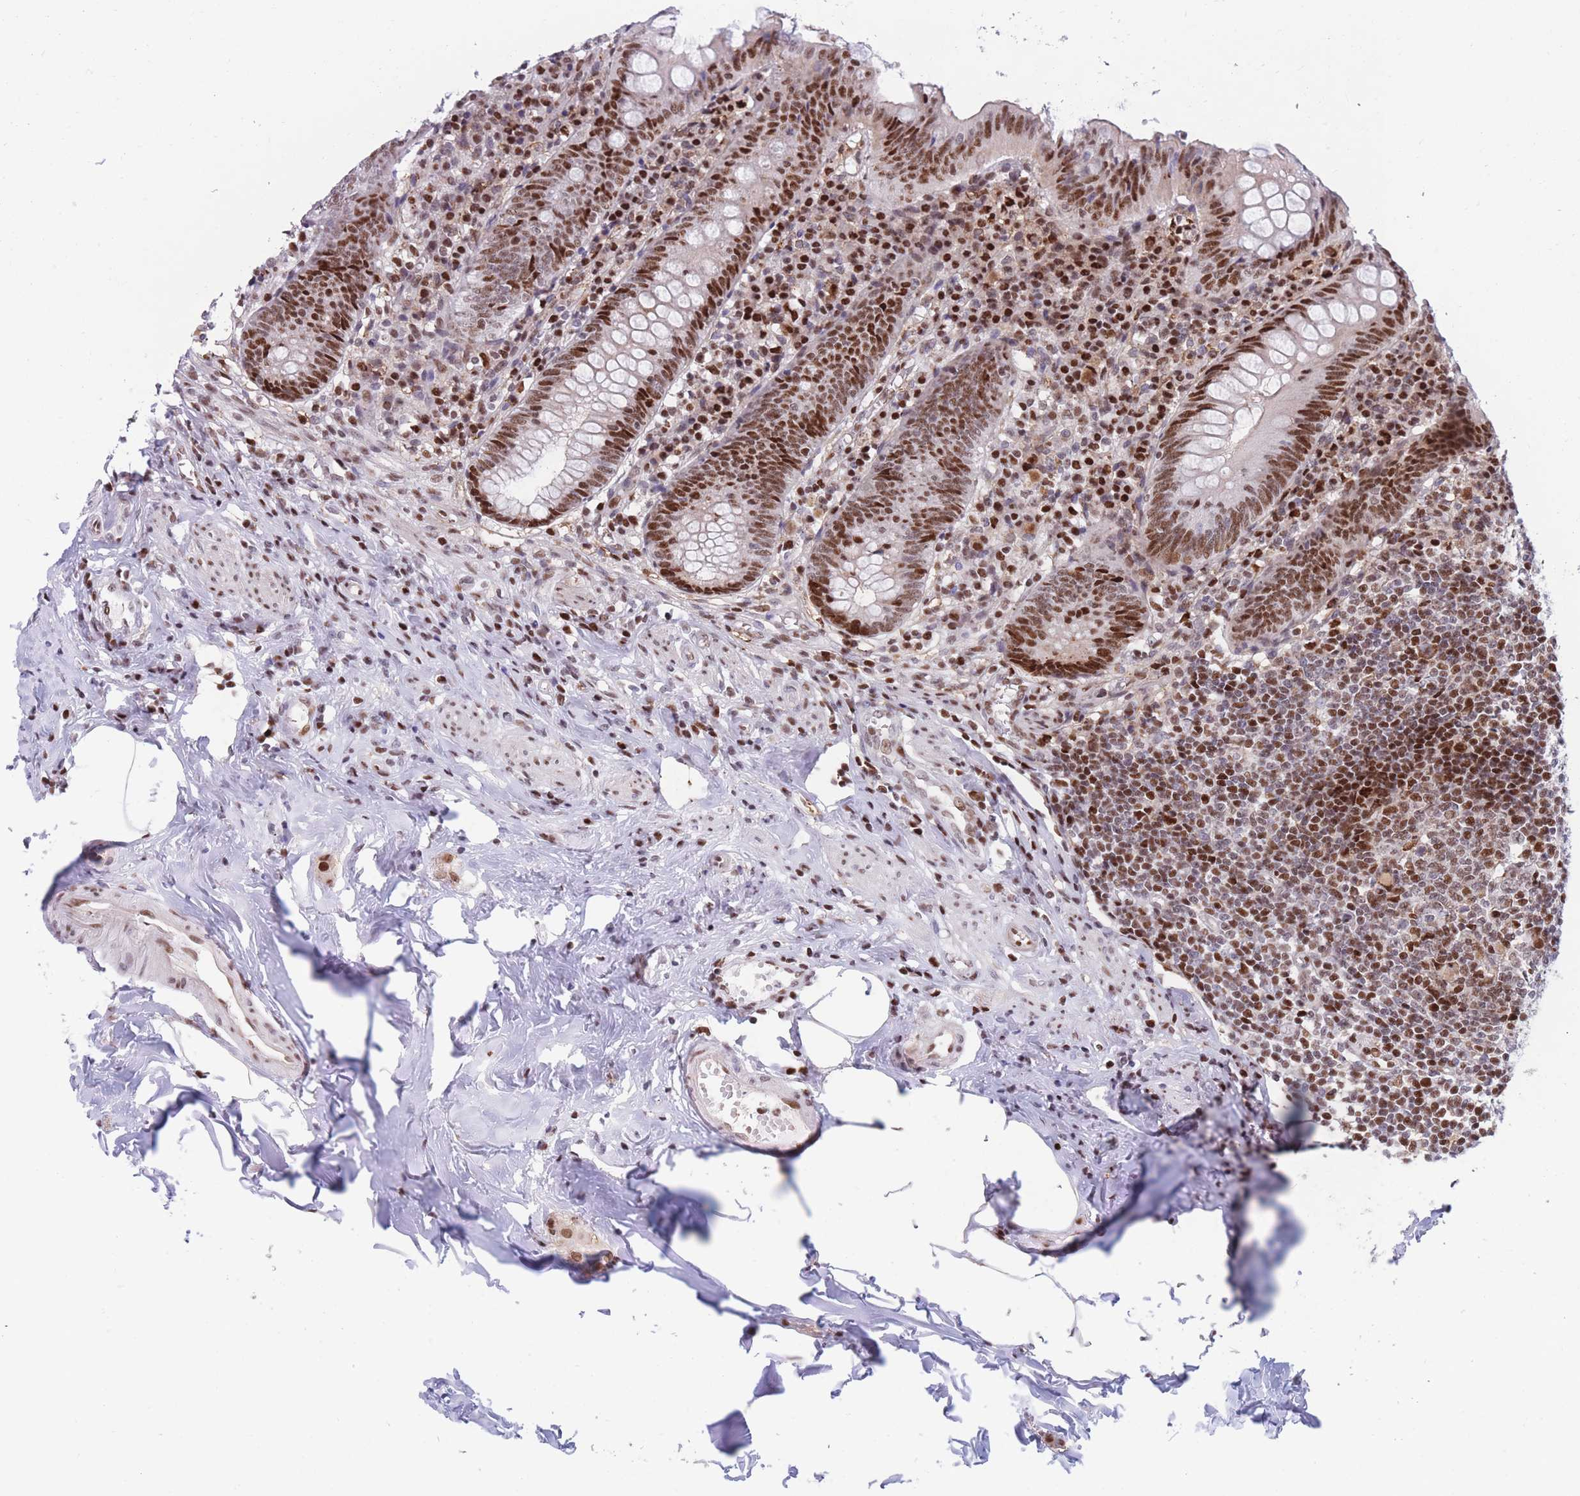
{"staining": {"intensity": "strong", "quantity": ">75%", "location": "nuclear"}, "tissue": "appendix", "cell_type": "Glandular cells", "image_type": "normal", "snomed": [{"axis": "morphology", "description": "Normal tissue, NOS"}, {"axis": "topography", "description": "Appendix"}], "caption": "This image reveals immunohistochemistry staining of normal appendix, with high strong nuclear staining in approximately >75% of glandular cells.", "gene": "DNAJC3", "patient": {"sex": "female", "age": 54}}